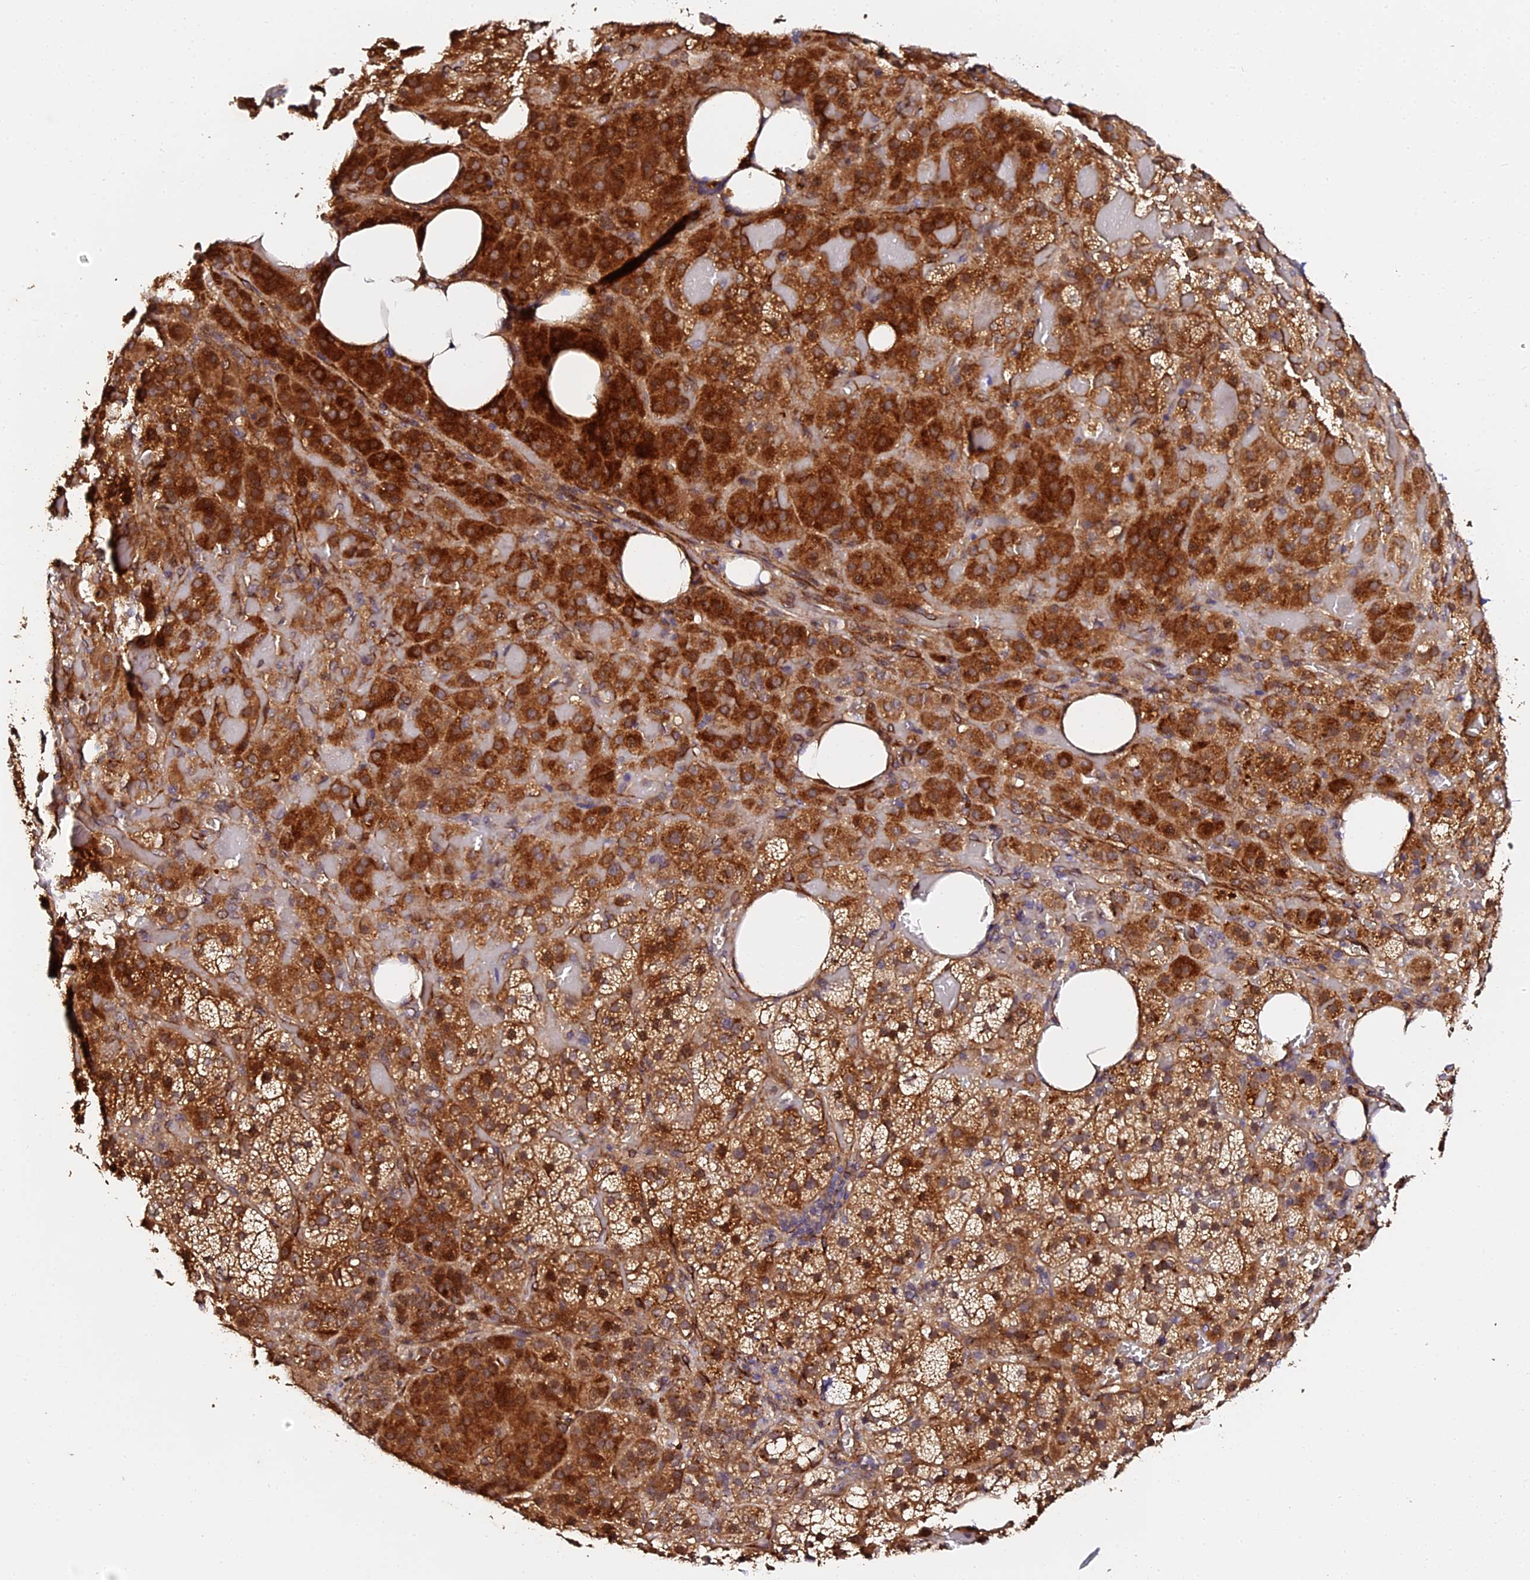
{"staining": {"intensity": "strong", "quantity": ">75%", "location": "cytoplasmic/membranous"}, "tissue": "adrenal gland", "cell_type": "Glandular cells", "image_type": "normal", "snomed": [{"axis": "morphology", "description": "Normal tissue, NOS"}, {"axis": "topography", "description": "Adrenal gland"}], "caption": "Protein expression analysis of normal adrenal gland shows strong cytoplasmic/membranous expression in approximately >75% of glandular cells. (IHC, brightfield microscopy, high magnification).", "gene": "TDO2", "patient": {"sex": "female", "age": 59}}